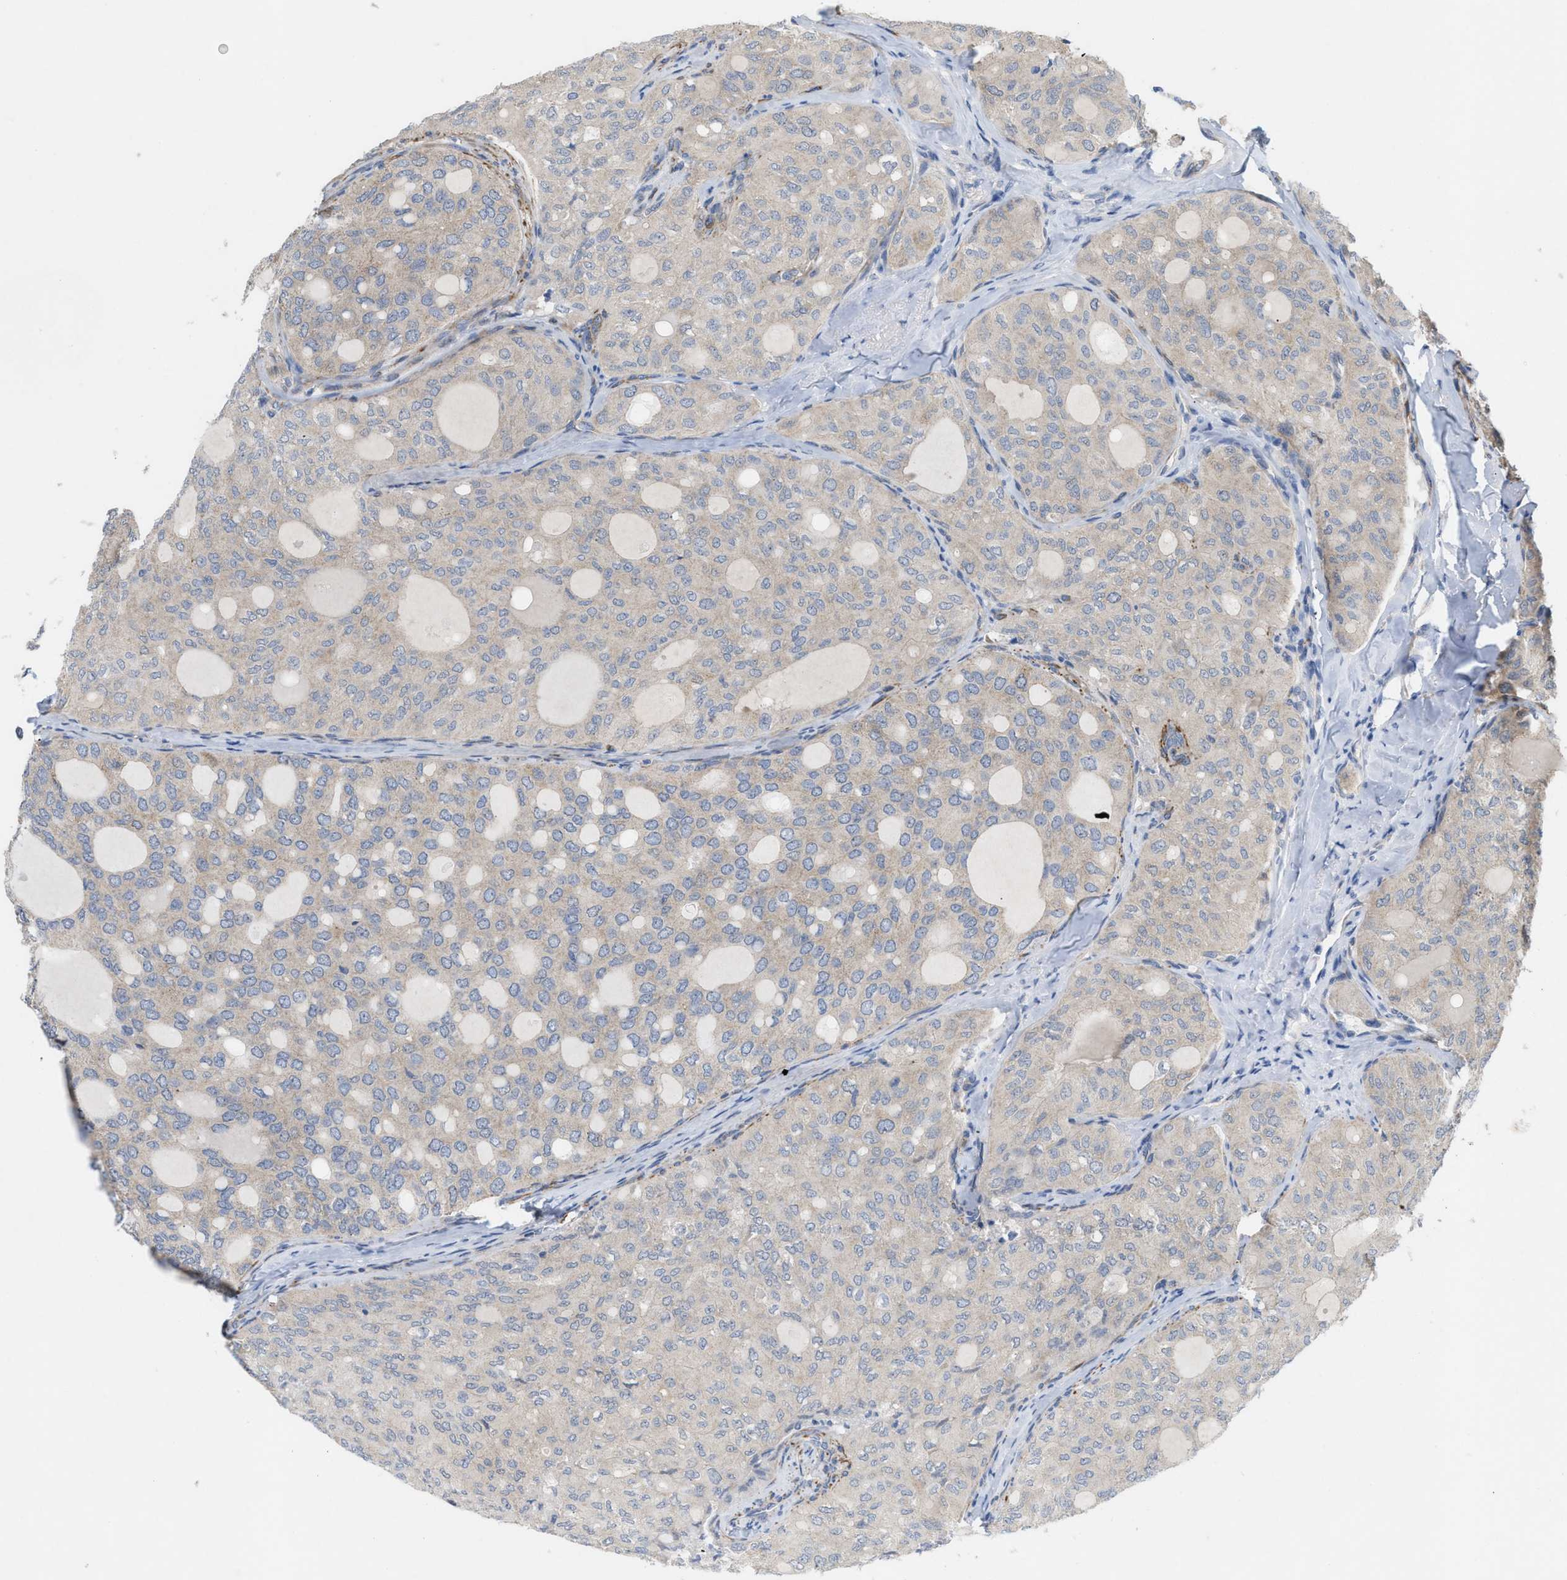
{"staining": {"intensity": "weak", "quantity": "25%-75%", "location": "cytoplasmic/membranous"}, "tissue": "thyroid cancer", "cell_type": "Tumor cells", "image_type": "cancer", "snomed": [{"axis": "morphology", "description": "Follicular adenoma carcinoma, NOS"}, {"axis": "topography", "description": "Thyroid gland"}], "caption": "The photomicrograph demonstrates a brown stain indicating the presence of a protein in the cytoplasmic/membranous of tumor cells in follicular adenoma carcinoma (thyroid). (brown staining indicates protein expression, while blue staining denotes nuclei).", "gene": "UBAP2", "patient": {"sex": "male", "age": 75}}